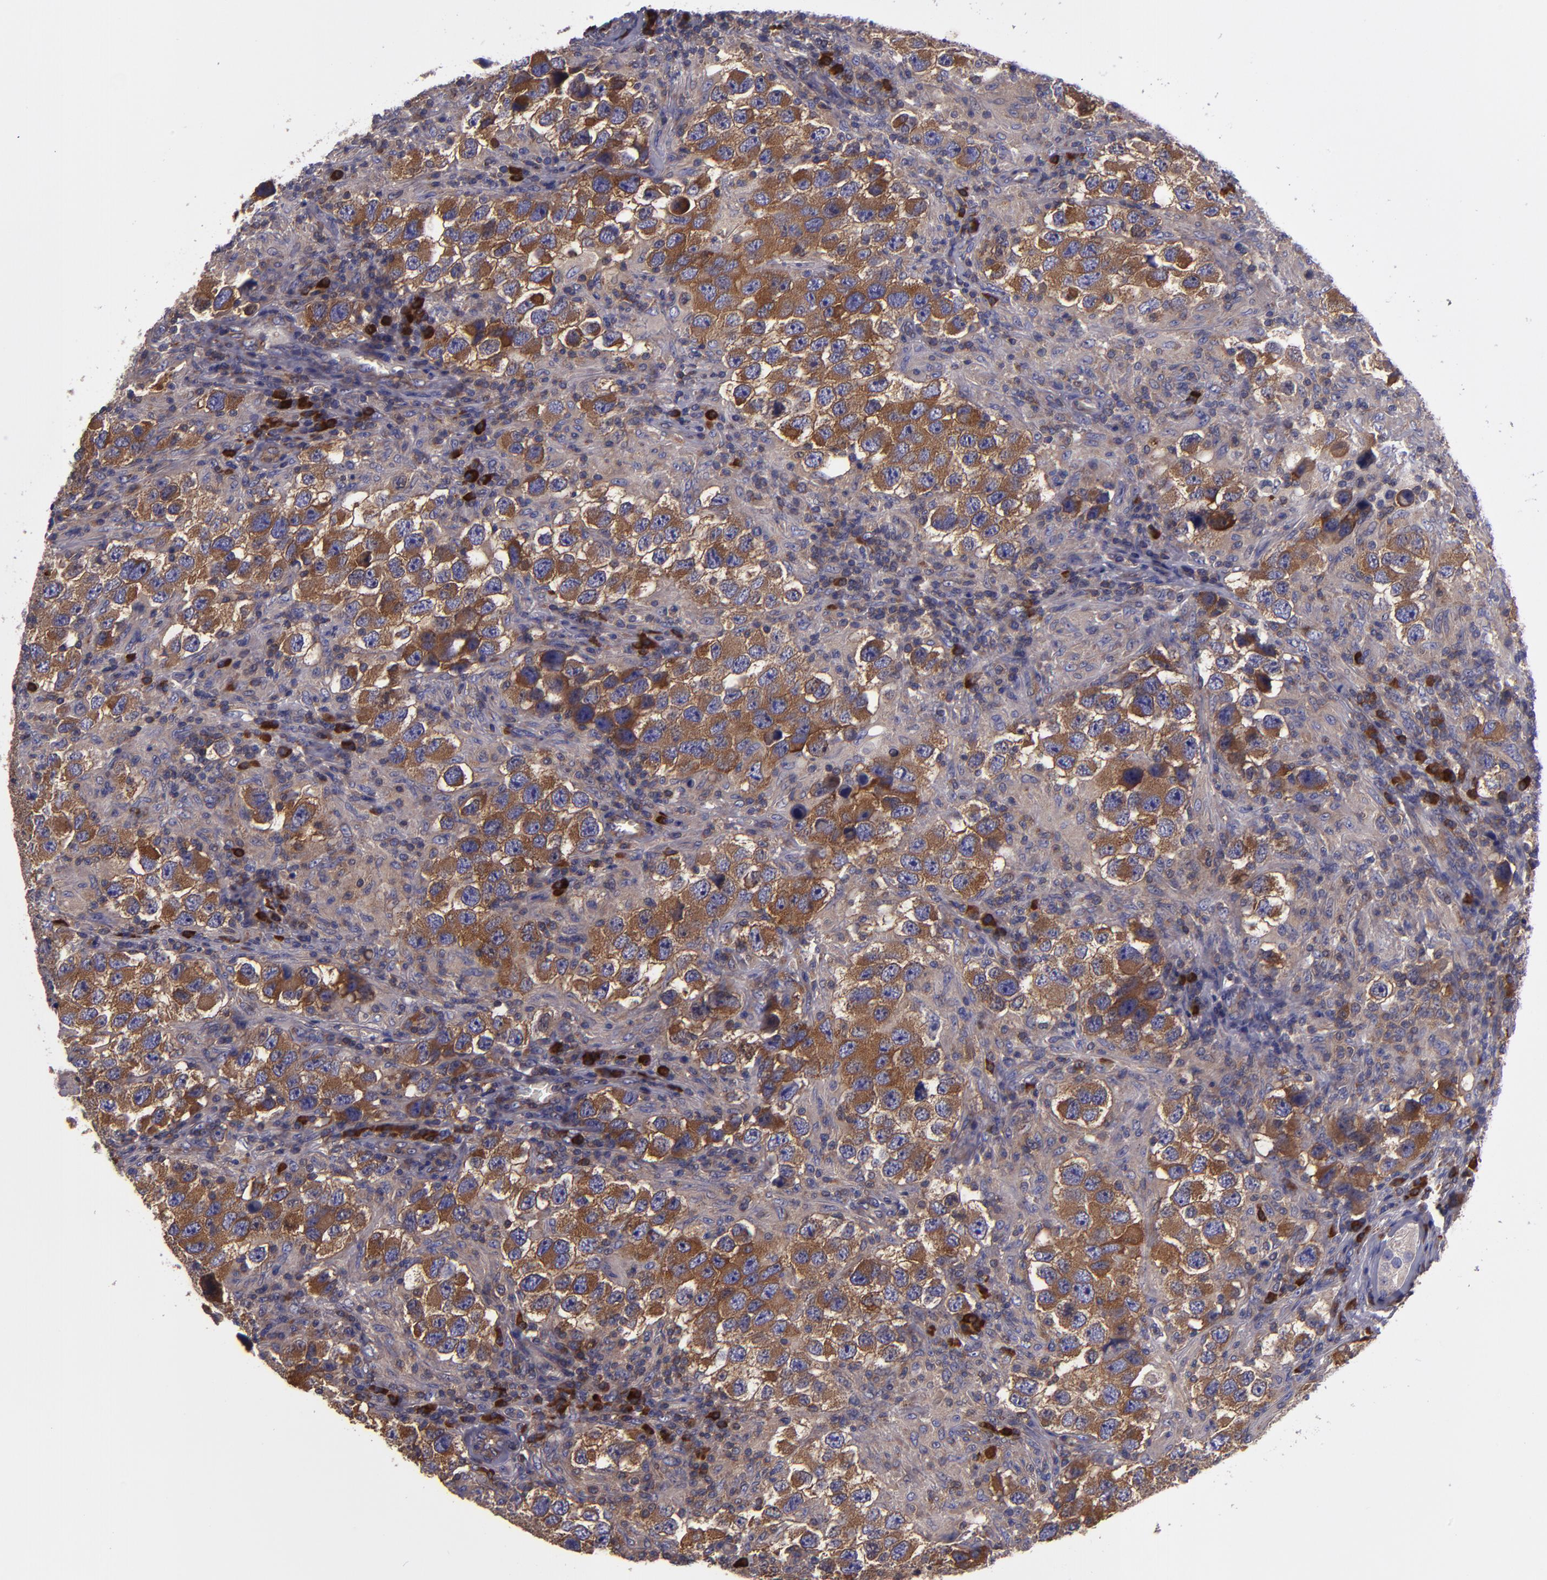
{"staining": {"intensity": "moderate", "quantity": ">75%", "location": "cytoplasmic/membranous"}, "tissue": "testis cancer", "cell_type": "Tumor cells", "image_type": "cancer", "snomed": [{"axis": "morphology", "description": "Carcinoma, Embryonal, NOS"}, {"axis": "topography", "description": "Testis"}], "caption": "Immunohistochemistry photomicrograph of neoplastic tissue: human testis cancer stained using immunohistochemistry (IHC) exhibits medium levels of moderate protein expression localized specifically in the cytoplasmic/membranous of tumor cells, appearing as a cytoplasmic/membranous brown color.", "gene": "CARS1", "patient": {"sex": "male", "age": 21}}